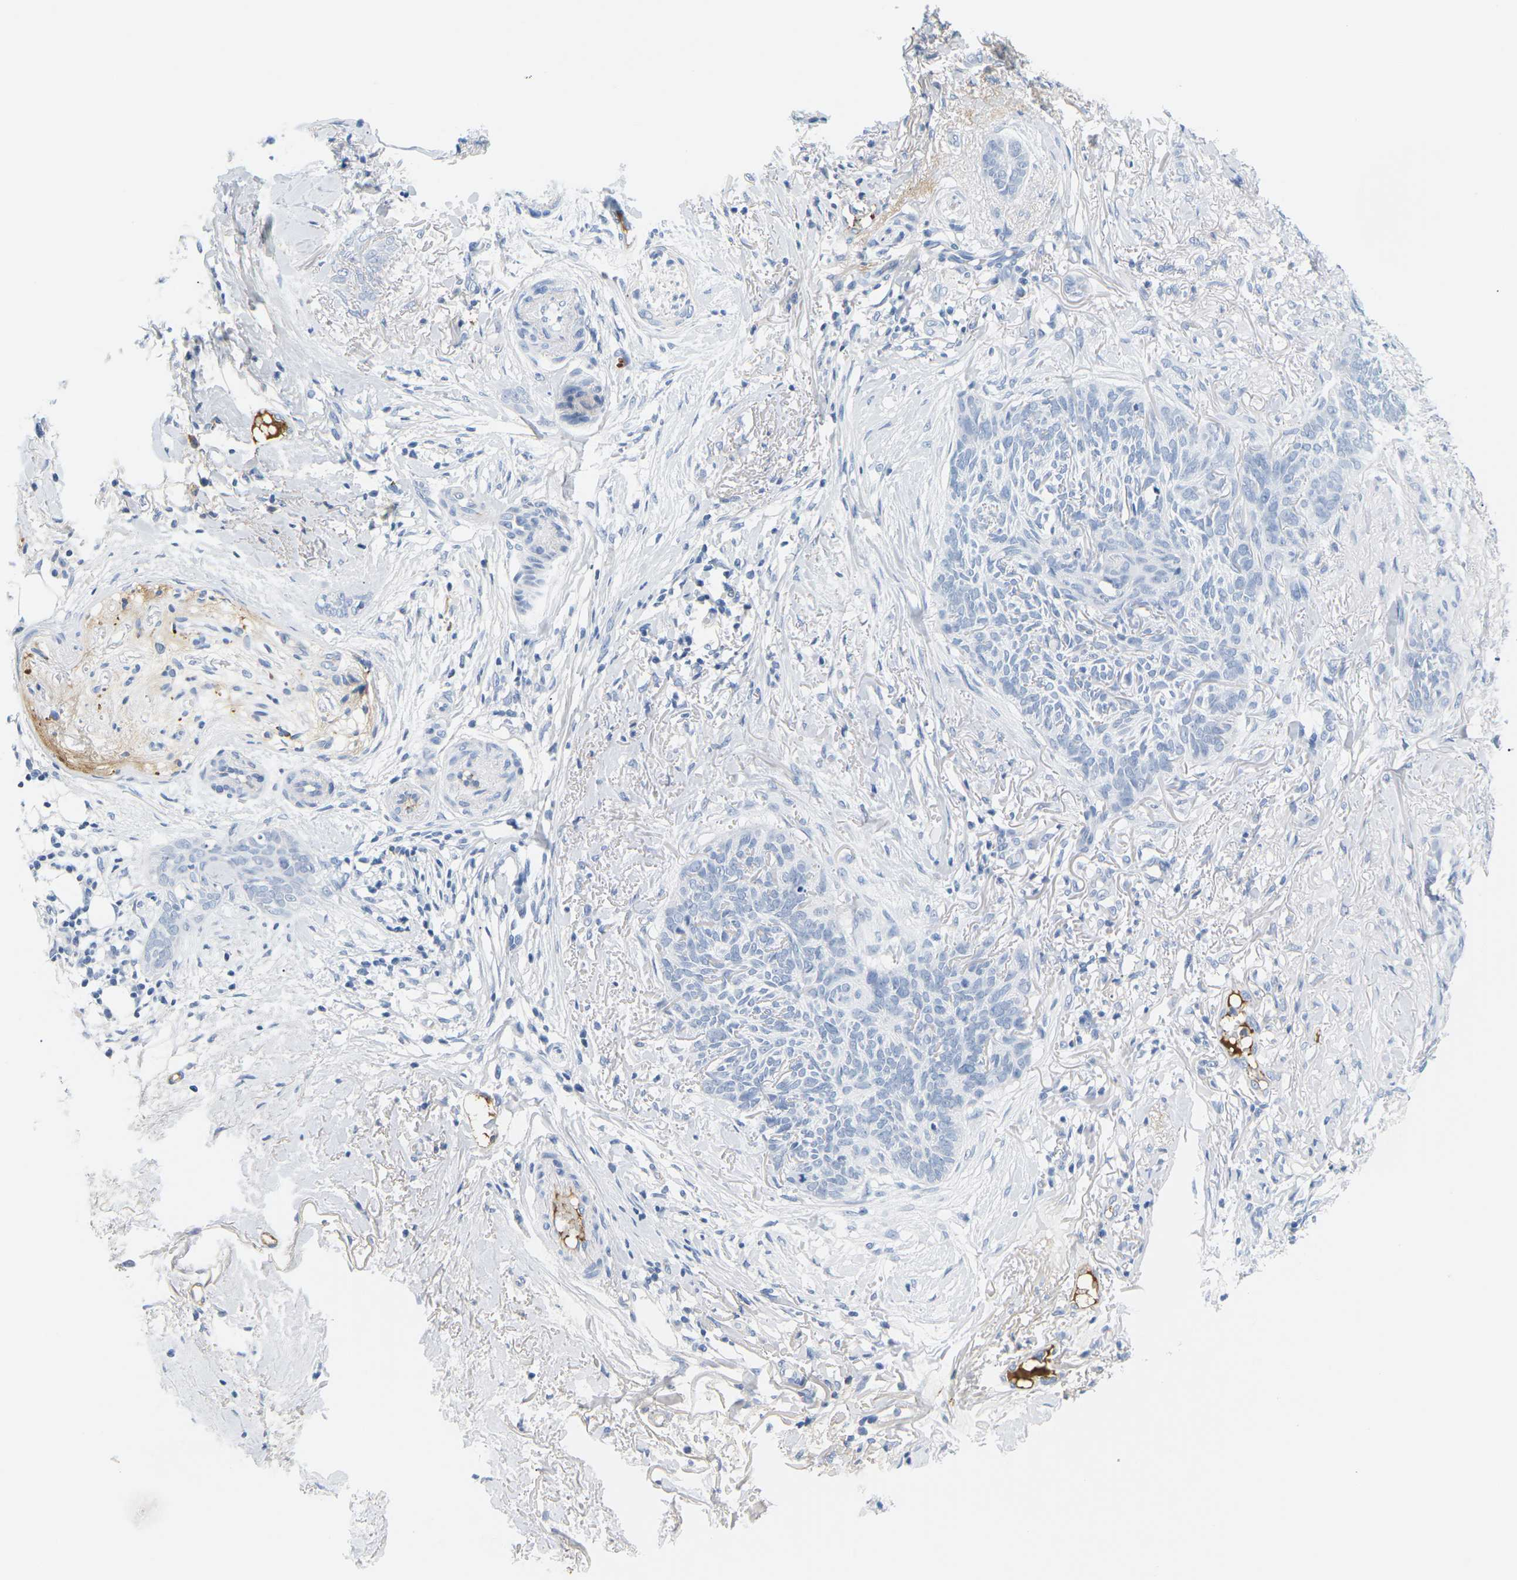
{"staining": {"intensity": "negative", "quantity": "none", "location": "none"}, "tissue": "skin cancer", "cell_type": "Tumor cells", "image_type": "cancer", "snomed": [{"axis": "morphology", "description": "Basal cell carcinoma"}, {"axis": "topography", "description": "Skin"}], "caption": "Immunohistochemistry of skin cancer reveals no positivity in tumor cells.", "gene": "APOB", "patient": {"sex": "female", "age": 84}}